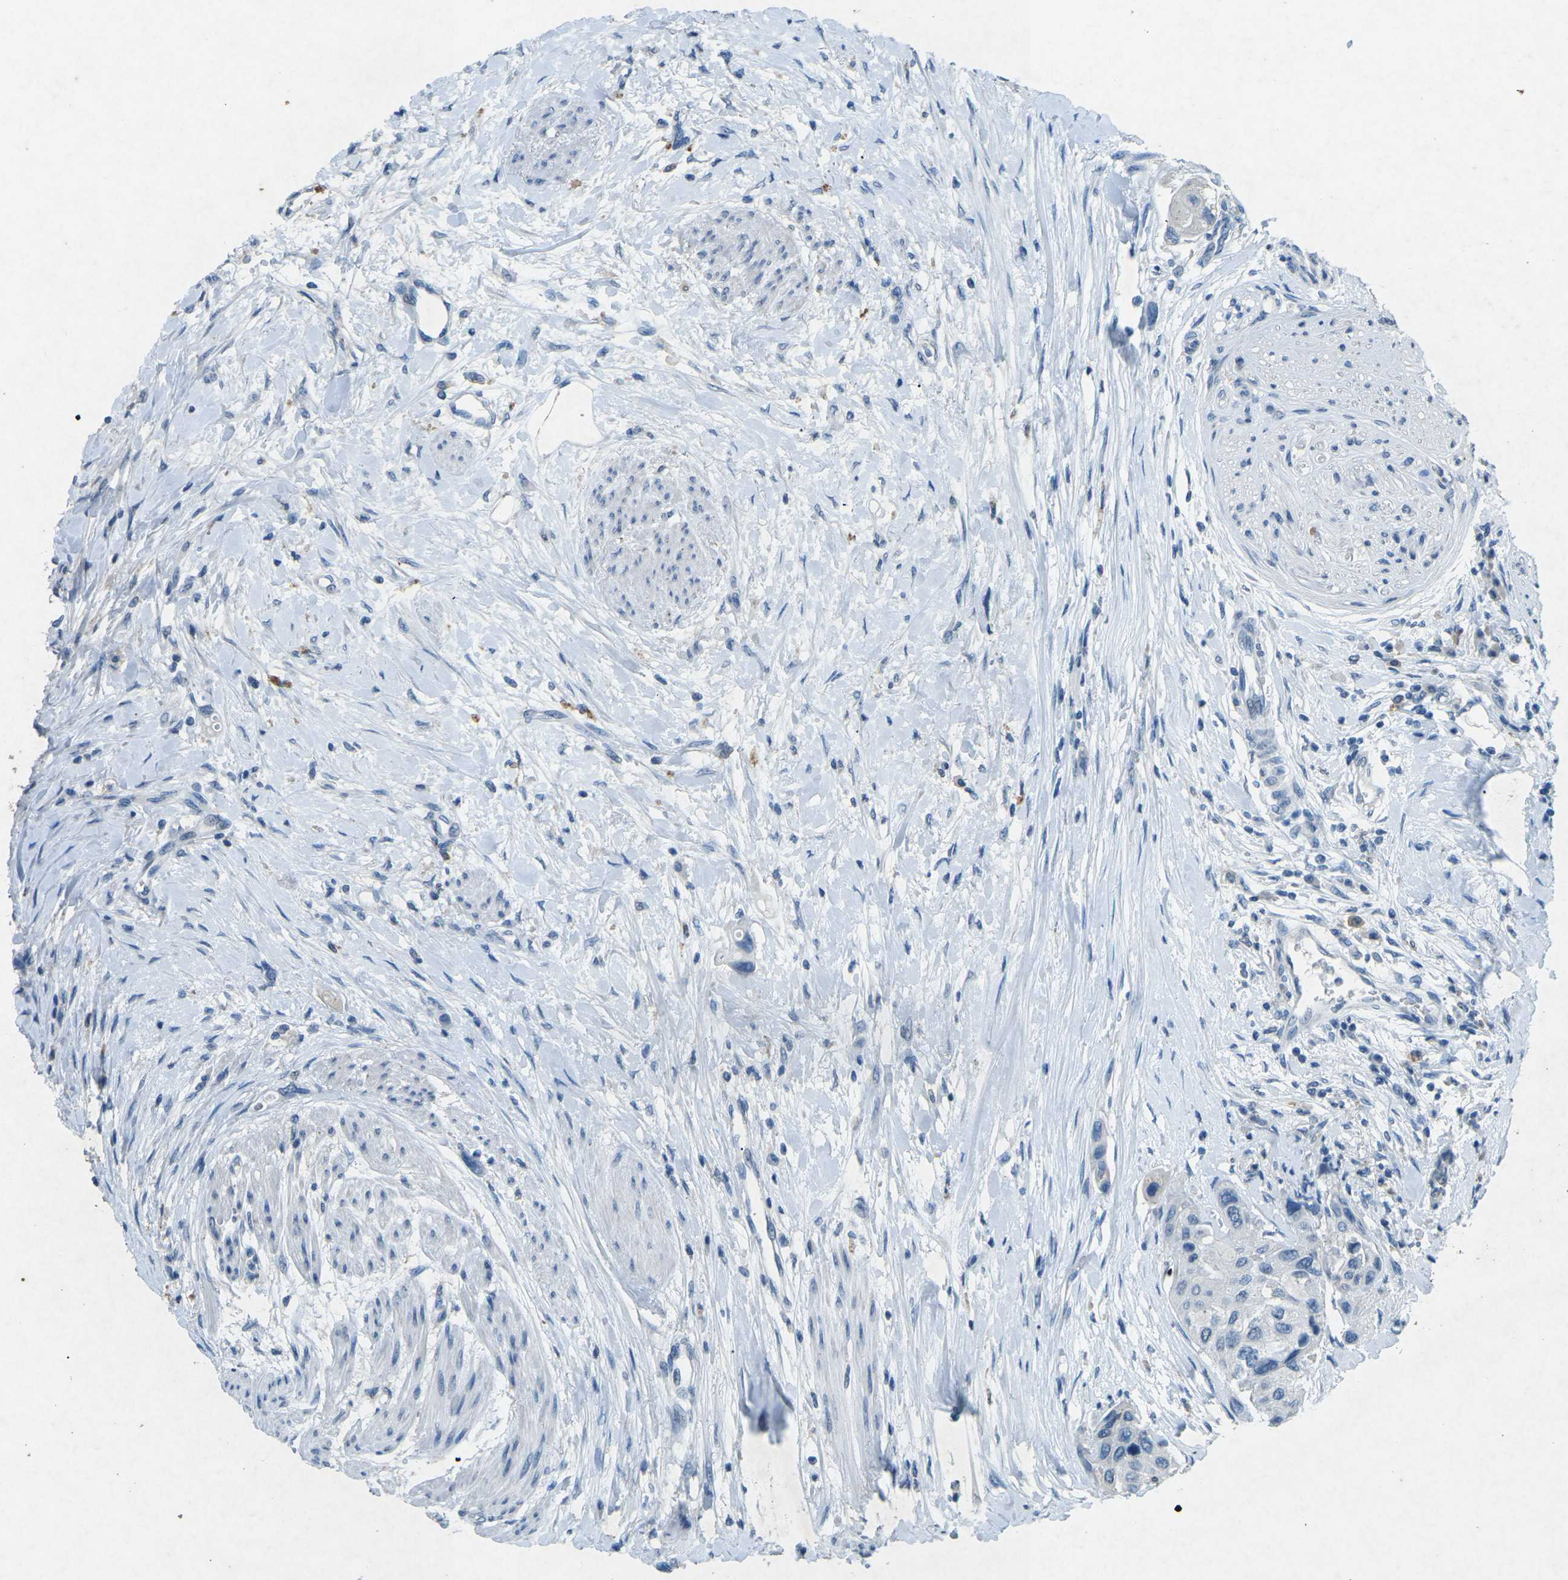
{"staining": {"intensity": "negative", "quantity": "none", "location": "none"}, "tissue": "urothelial cancer", "cell_type": "Tumor cells", "image_type": "cancer", "snomed": [{"axis": "morphology", "description": "Urothelial carcinoma, High grade"}, {"axis": "topography", "description": "Urinary bladder"}], "caption": "This is a photomicrograph of immunohistochemistry staining of high-grade urothelial carcinoma, which shows no positivity in tumor cells.", "gene": "A1BG", "patient": {"sex": "female", "age": 56}}